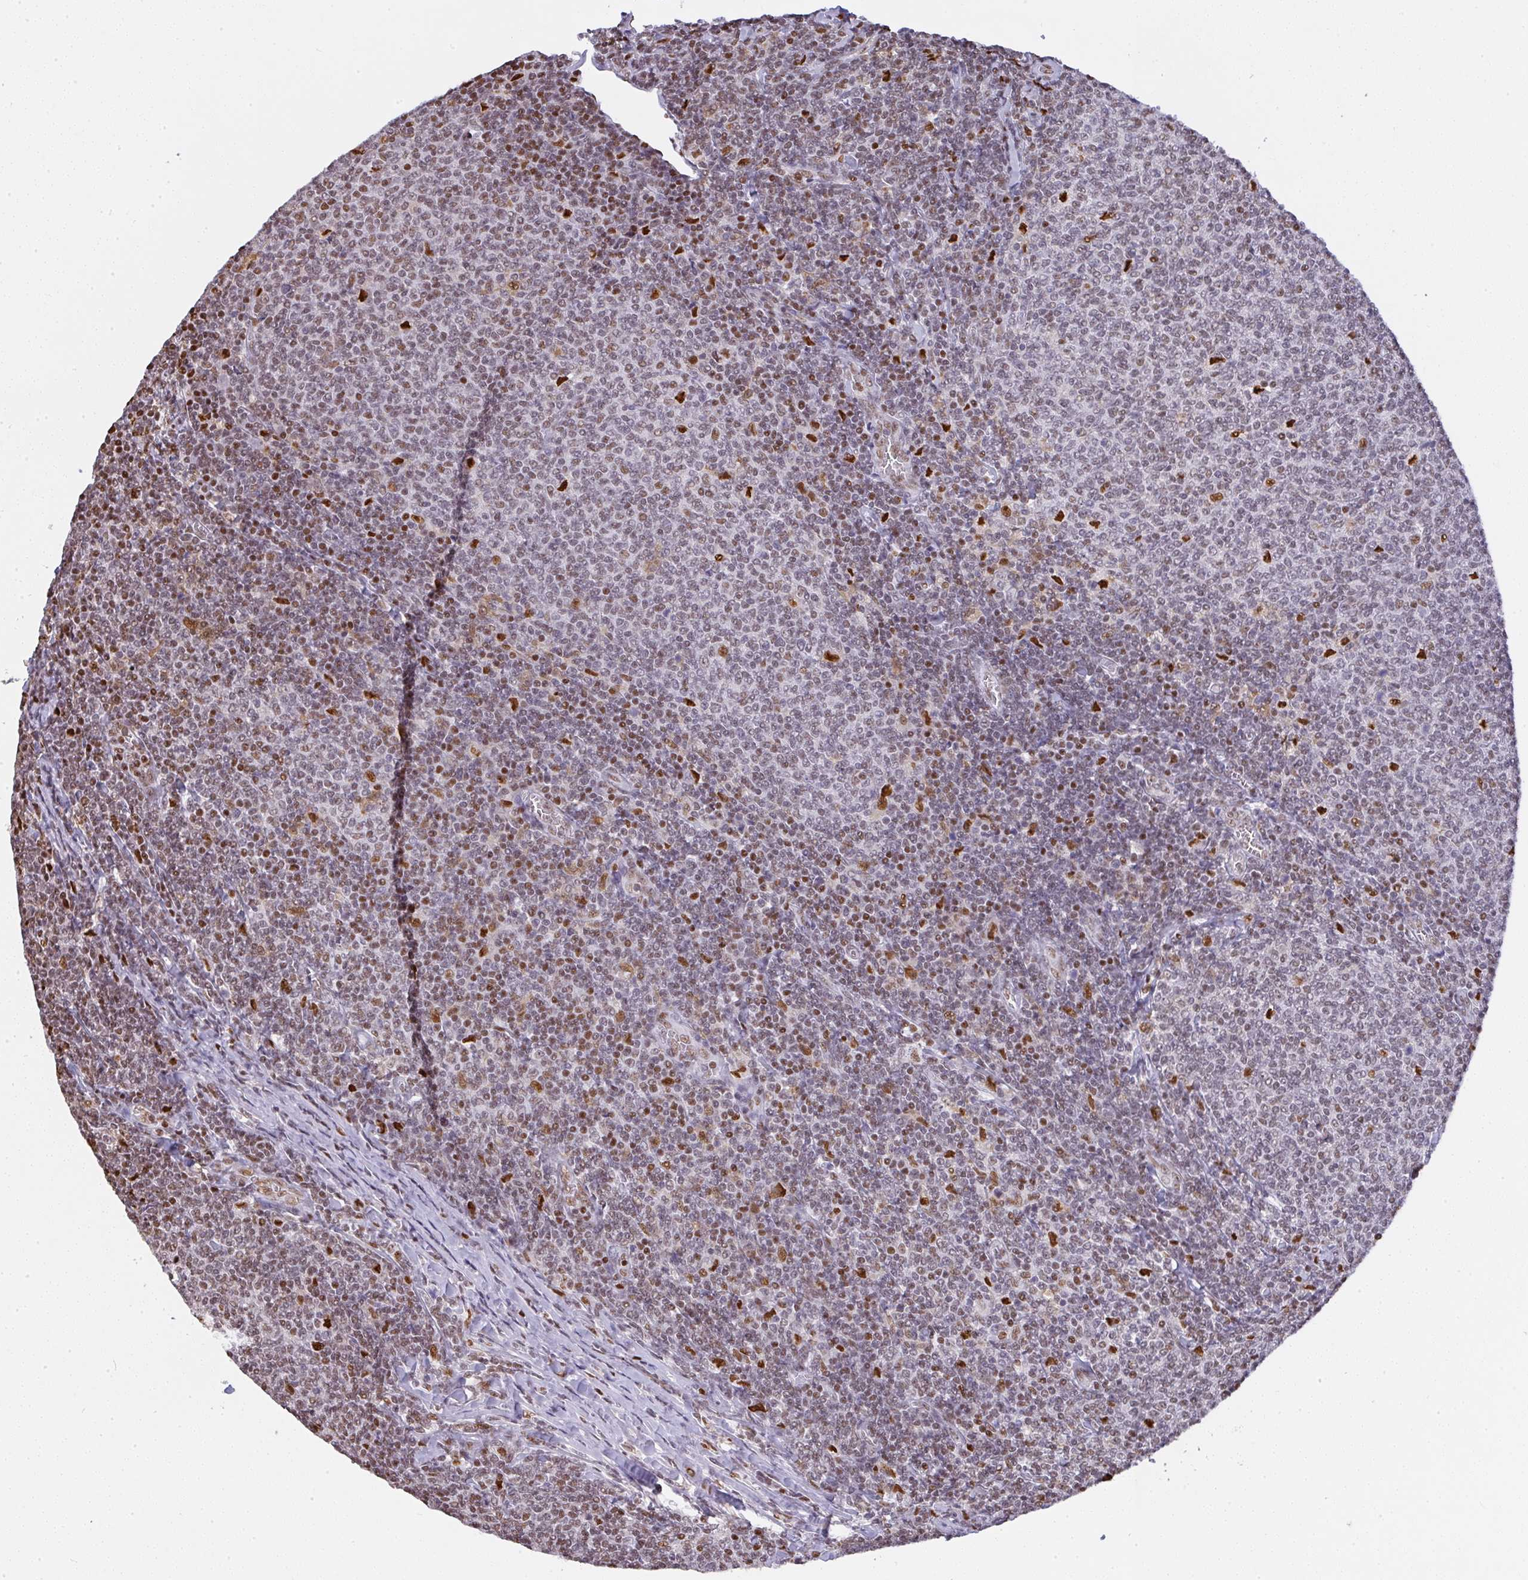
{"staining": {"intensity": "weak", "quantity": "25%-75%", "location": "nuclear"}, "tissue": "lymphoma", "cell_type": "Tumor cells", "image_type": "cancer", "snomed": [{"axis": "morphology", "description": "Malignant lymphoma, non-Hodgkin's type, Low grade"}, {"axis": "topography", "description": "Lymph node"}], "caption": "IHC (DAB) staining of lymphoma exhibits weak nuclear protein staining in approximately 25%-75% of tumor cells. The protein of interest is shown in brown color, while the nuclei are stained blue.", "gene": "BBX", "patient": {"sex": "male", "age": 52}}